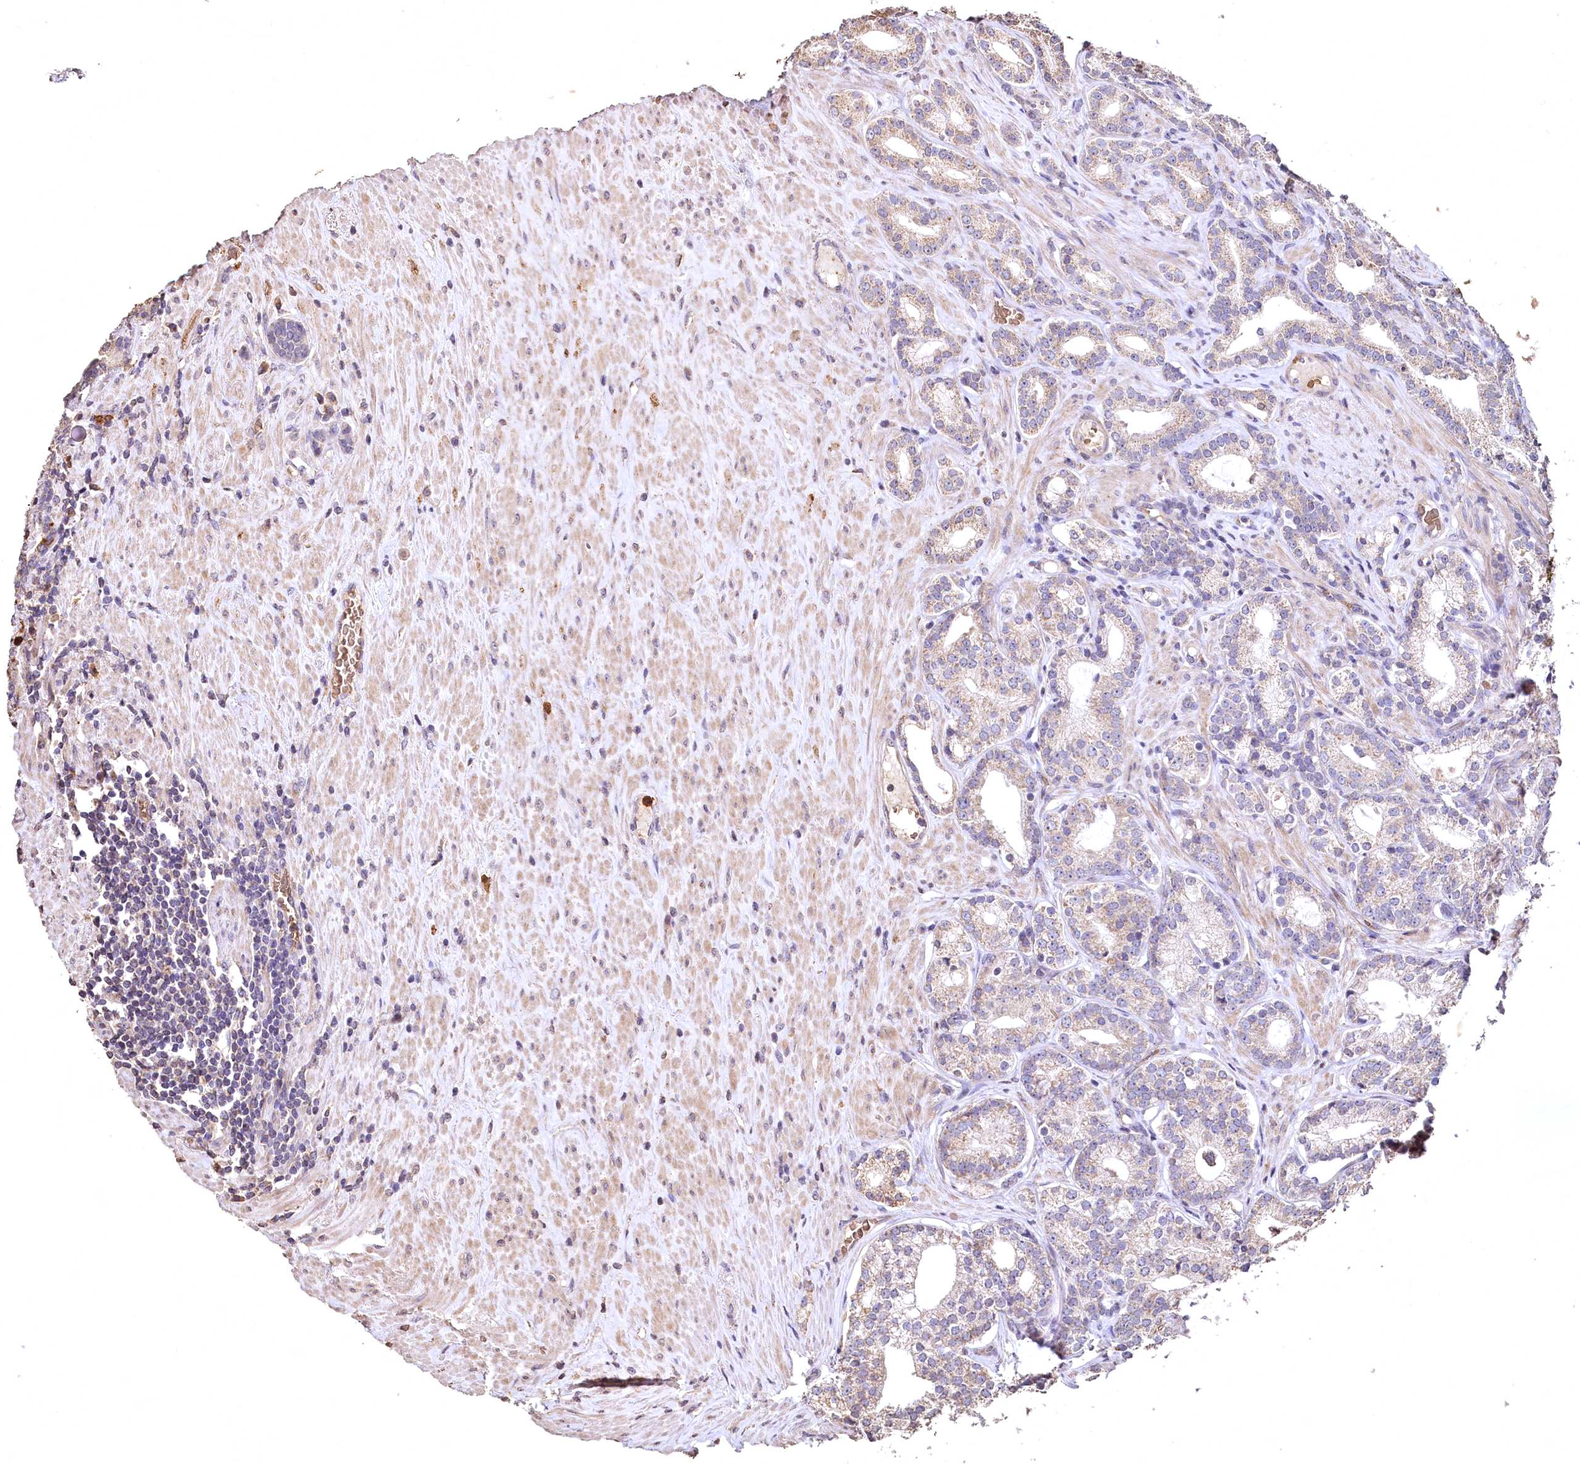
{"staining": {"intensity": "weak", "quantity": "<25%", "location": "cytoplasmic/membranous"}, "tissue": "prostate cancer", "cell_type": "Tumor cells", "image_type": "cancer", "snomed": [{"axis": "morphology", "description": "Adenocarcinoma, Low grade"}, {"axis": "topography", "description": "Prostate"}], "caption": "Protein analysis of prostate adenocarcinoma (low-grade) exhibits no significant expression in tumor cells. The staining was performed using DAB to visualize the protein expression in brown, while the nuclei were stained in blue with hematoxylin (Magnification: 20x).", "gene": "SPTA1", "patient": {"sex": "male", "age": 71}}